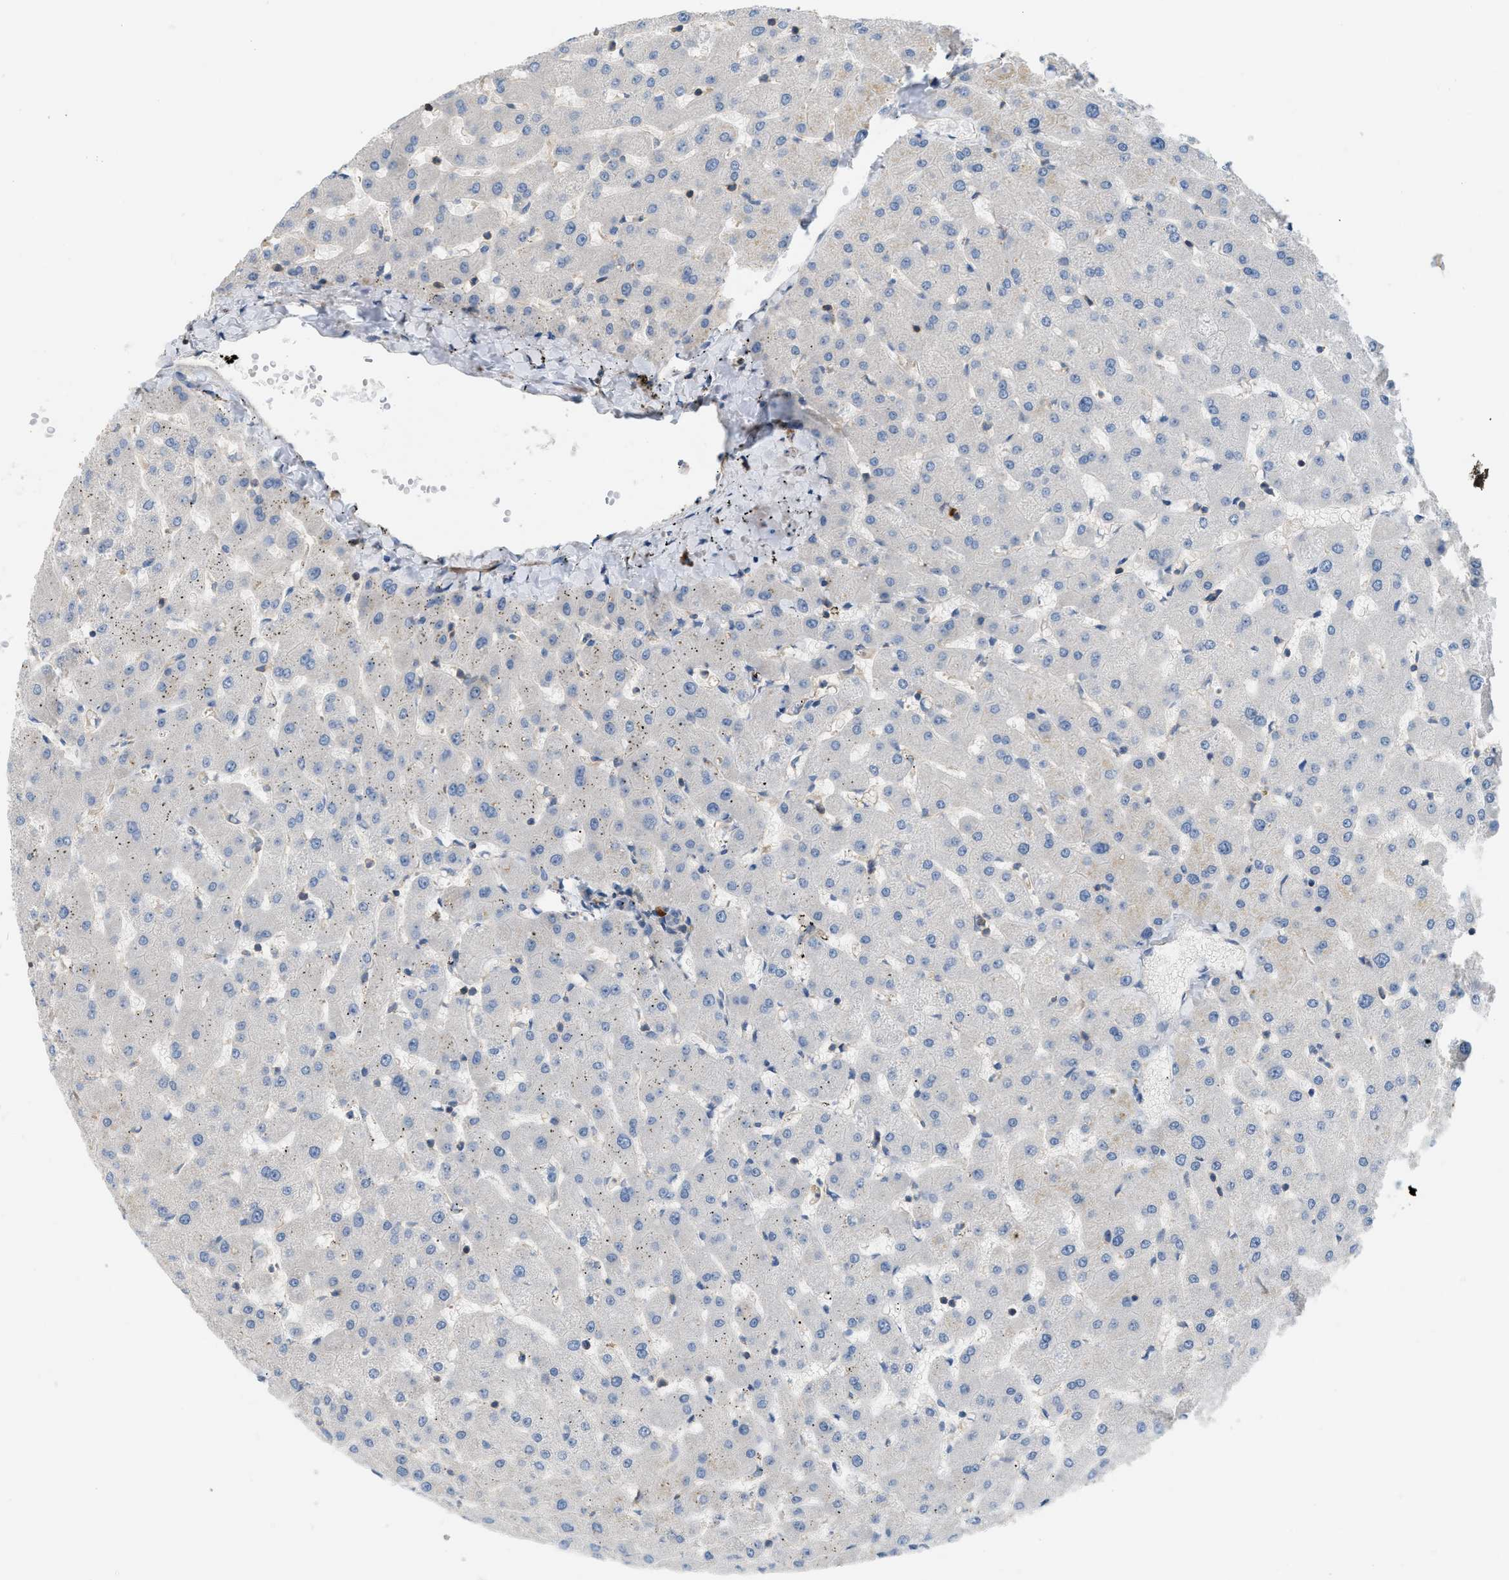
{"staining": {"intensity": "negative", "quantity": "none", "location": "none"}, "tissue": "liver", "cell_type": "Cholangiocytes", "image_type": "normal", "snomed": [{"axis": "morphology", "description": "Normal tissue, NOS"}, {"axis": "topography", "description": "Liver"}], "caption": "Protein analysis of unremarkable liver demonstrates no significant staining in cholangiocytes.", "gene": "BTN3A2", "patient": {"sex": "female", "age": 63}}